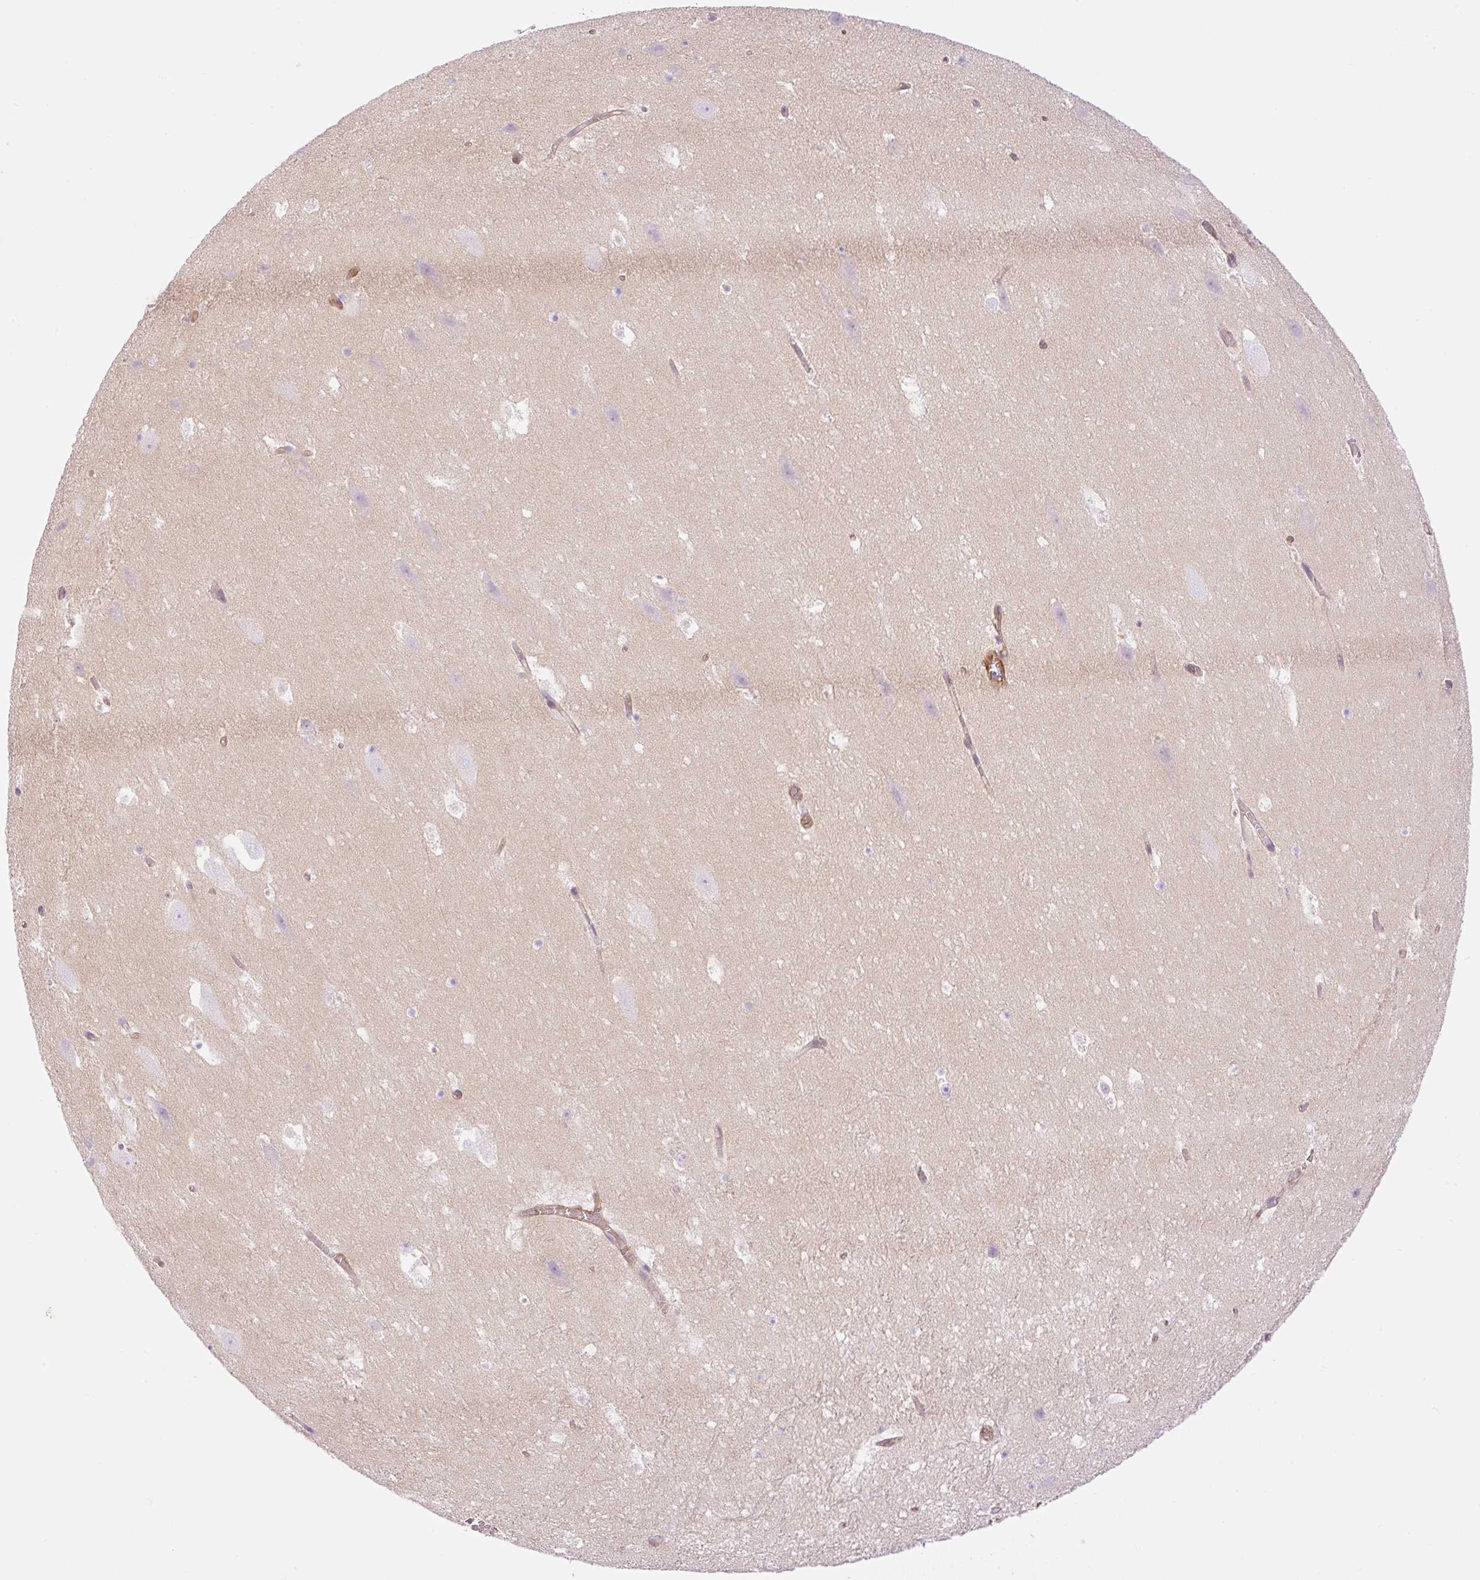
{"staining": {"intensity": "negative", "quantity": "none", "location": "none"}, "tissue": "hippocampus", "cell_type": "Glial cells", "image_type": "normal", "snomed": [{"axis": "morphology", "description": "Normal tissue, NOS"}, {"axis": "topography", "description": "Hippocampus"}], "caption": "Immunohistochemistry micrograph of benign hippocampus: hippocampus stained with DAB reveals no significant protein positivity in glial cells. (Stains: DAB (3,3'-diaminobenzidine) immunohistochemistry (IHC) with hematoxylin counter stain, Microscopy: brightfield microscopy at high magnification).", "gene": "EHD1", "patient": {"sex": "female", "age": 42}}